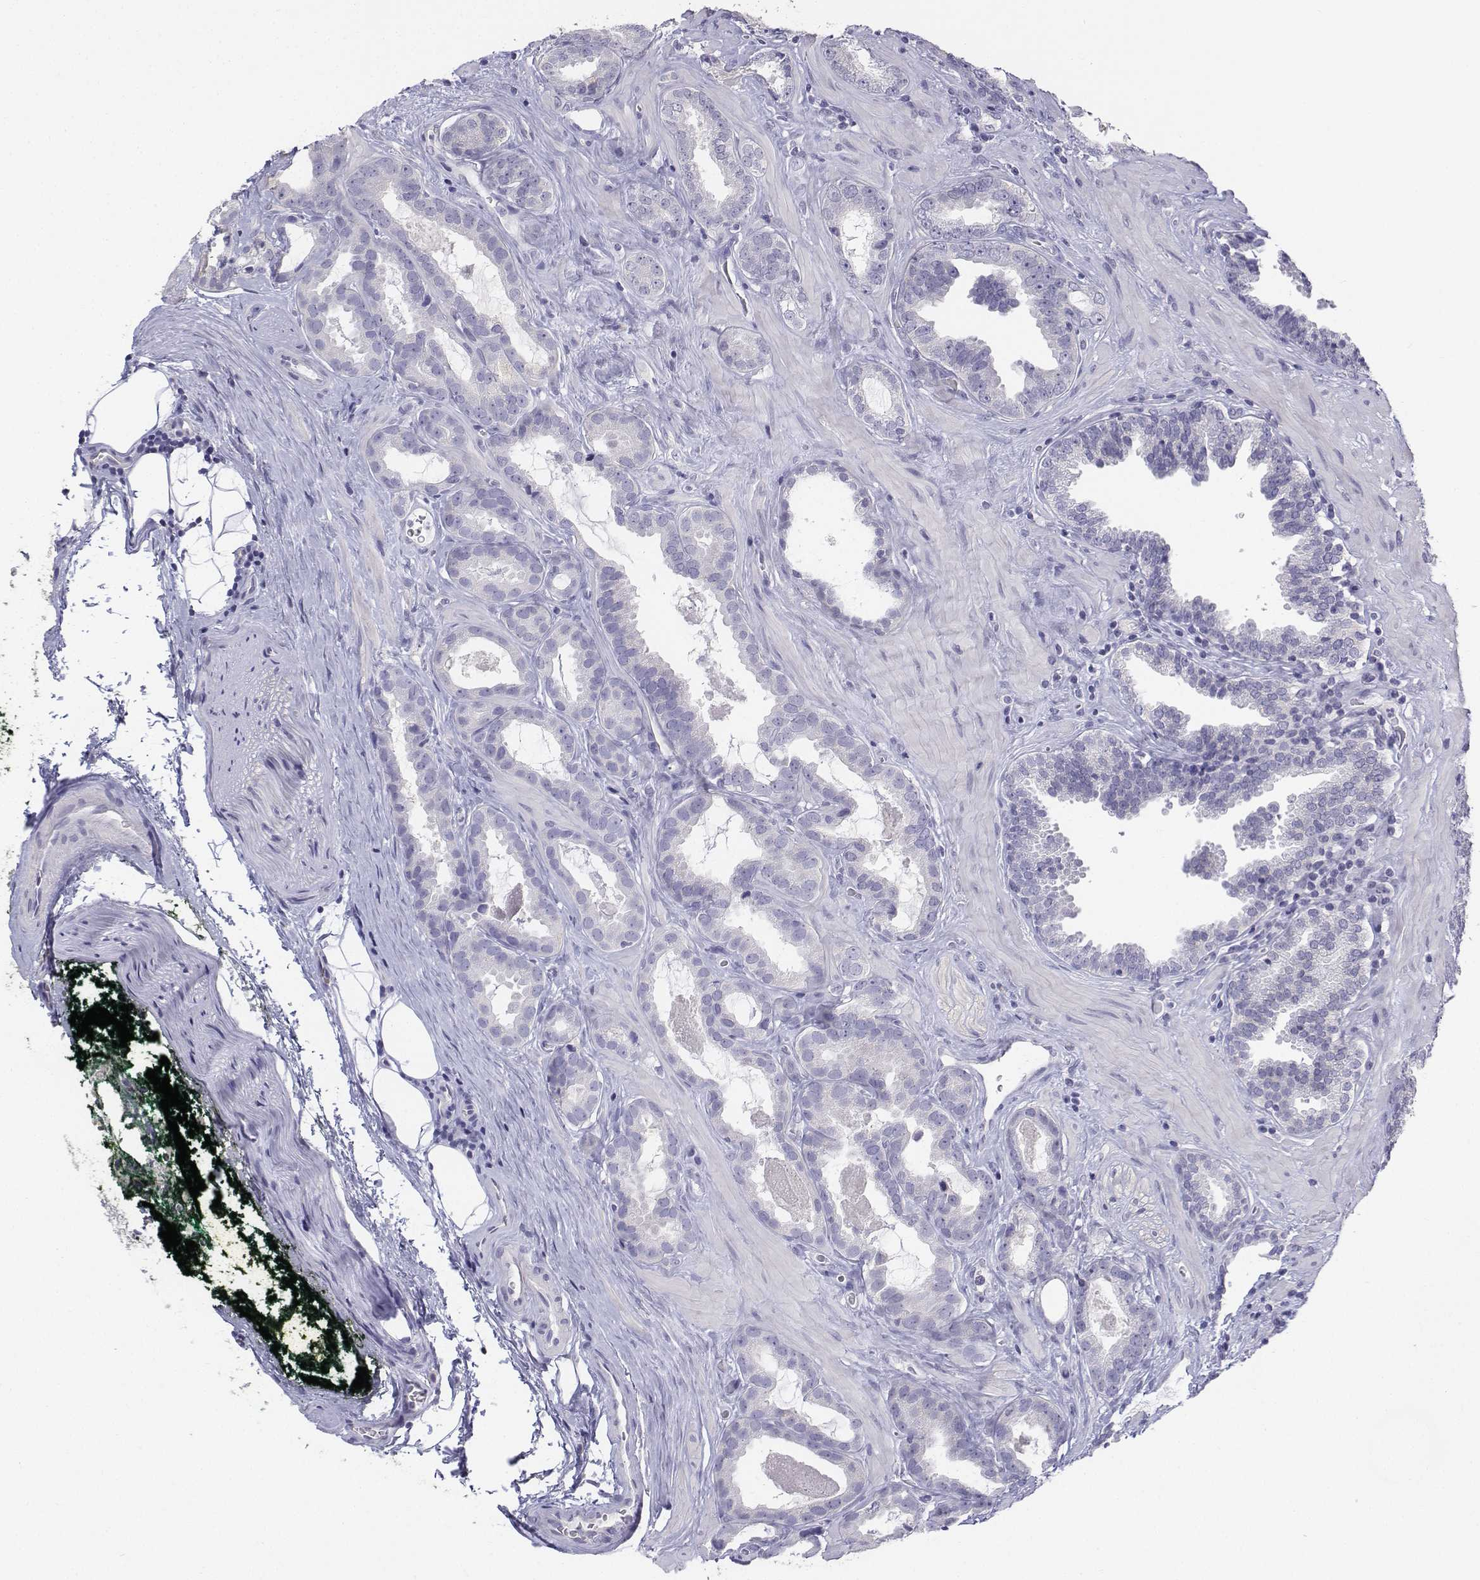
{"staining": {"intensity": "negative", "quantity": "none", "location": "none"}, "tissue": "prostate cancer", "cell_type": "Tumor cells", "image_type": "cancer", "snomed": [{"axis": "morphology", "description": "Adenocarcinoma, NOS"}, {"axis": "topography", "description": "Prostate"}], "caption": "Adenocarcinoma (prostate) stained for a protein using IHC reveals no staining tumor cells.", "gene": "LGSN", "patient": {"sex": "male", "age": 64}}